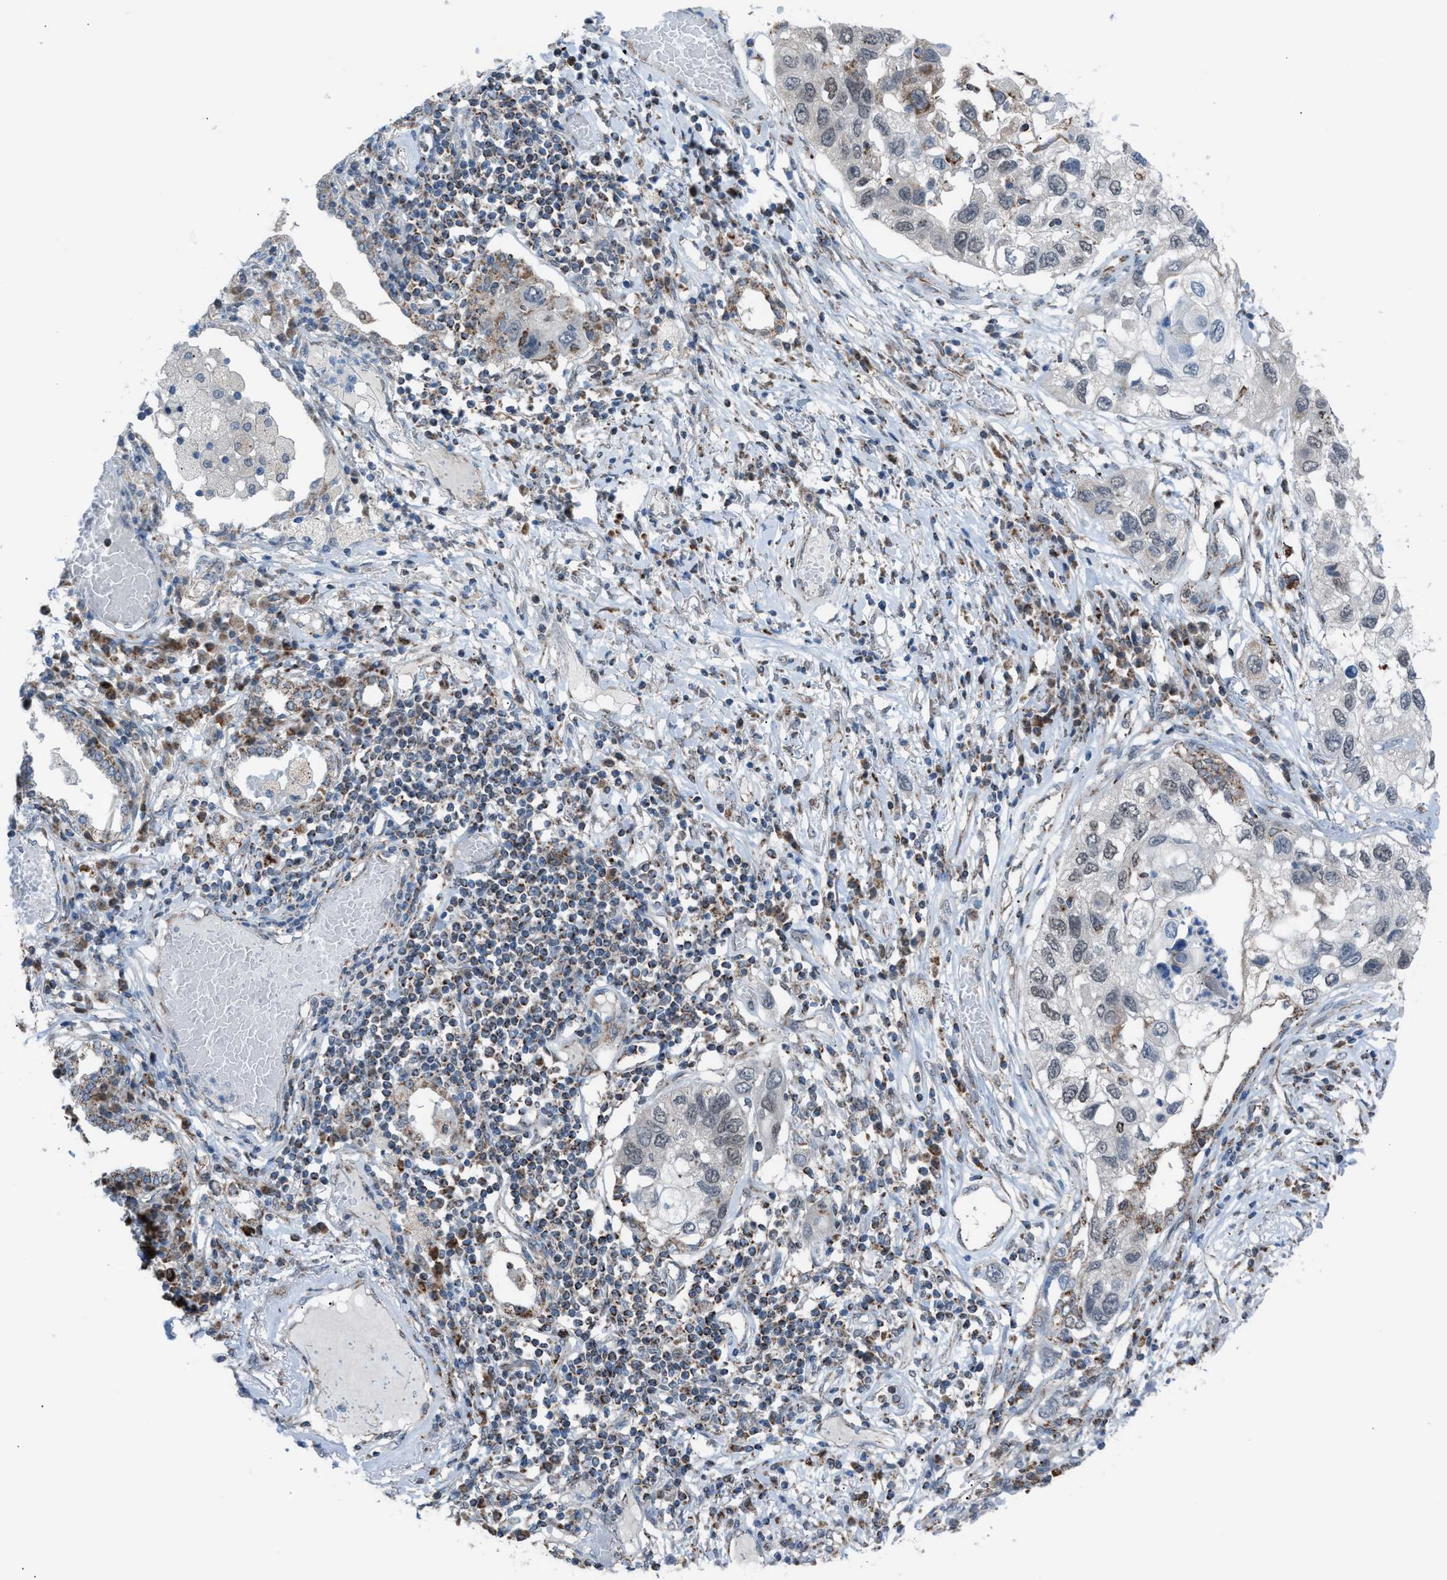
{"staining": {"intensity": "weak", "quantity": "<25%", "location": "nuclear"}, "tissue": "lung cancer", "cell_type": "Tumor cells", "image_type": "cancer", "snomed": [{"axis": "morphology", "description": "Squamous cell carcinoma, NOS"}, {"axis": "topography", "description": "Lung"}], "caption": "IHC micrograph of neoplastic tissue: human lung squamous cell carcinoma stained with DAB (3,3'-diaminobenzidine) exhibits no significant protein expression in tumor cells. The staining was performed using DAB (3,3'-diaminobenzidine) to visualize the protein expression in brown, while the nuclei were stained in blue with hematoxylin (Magnification: 20x).", "gene": "SRM", "patient": {"sex": "male", "age": 71}}